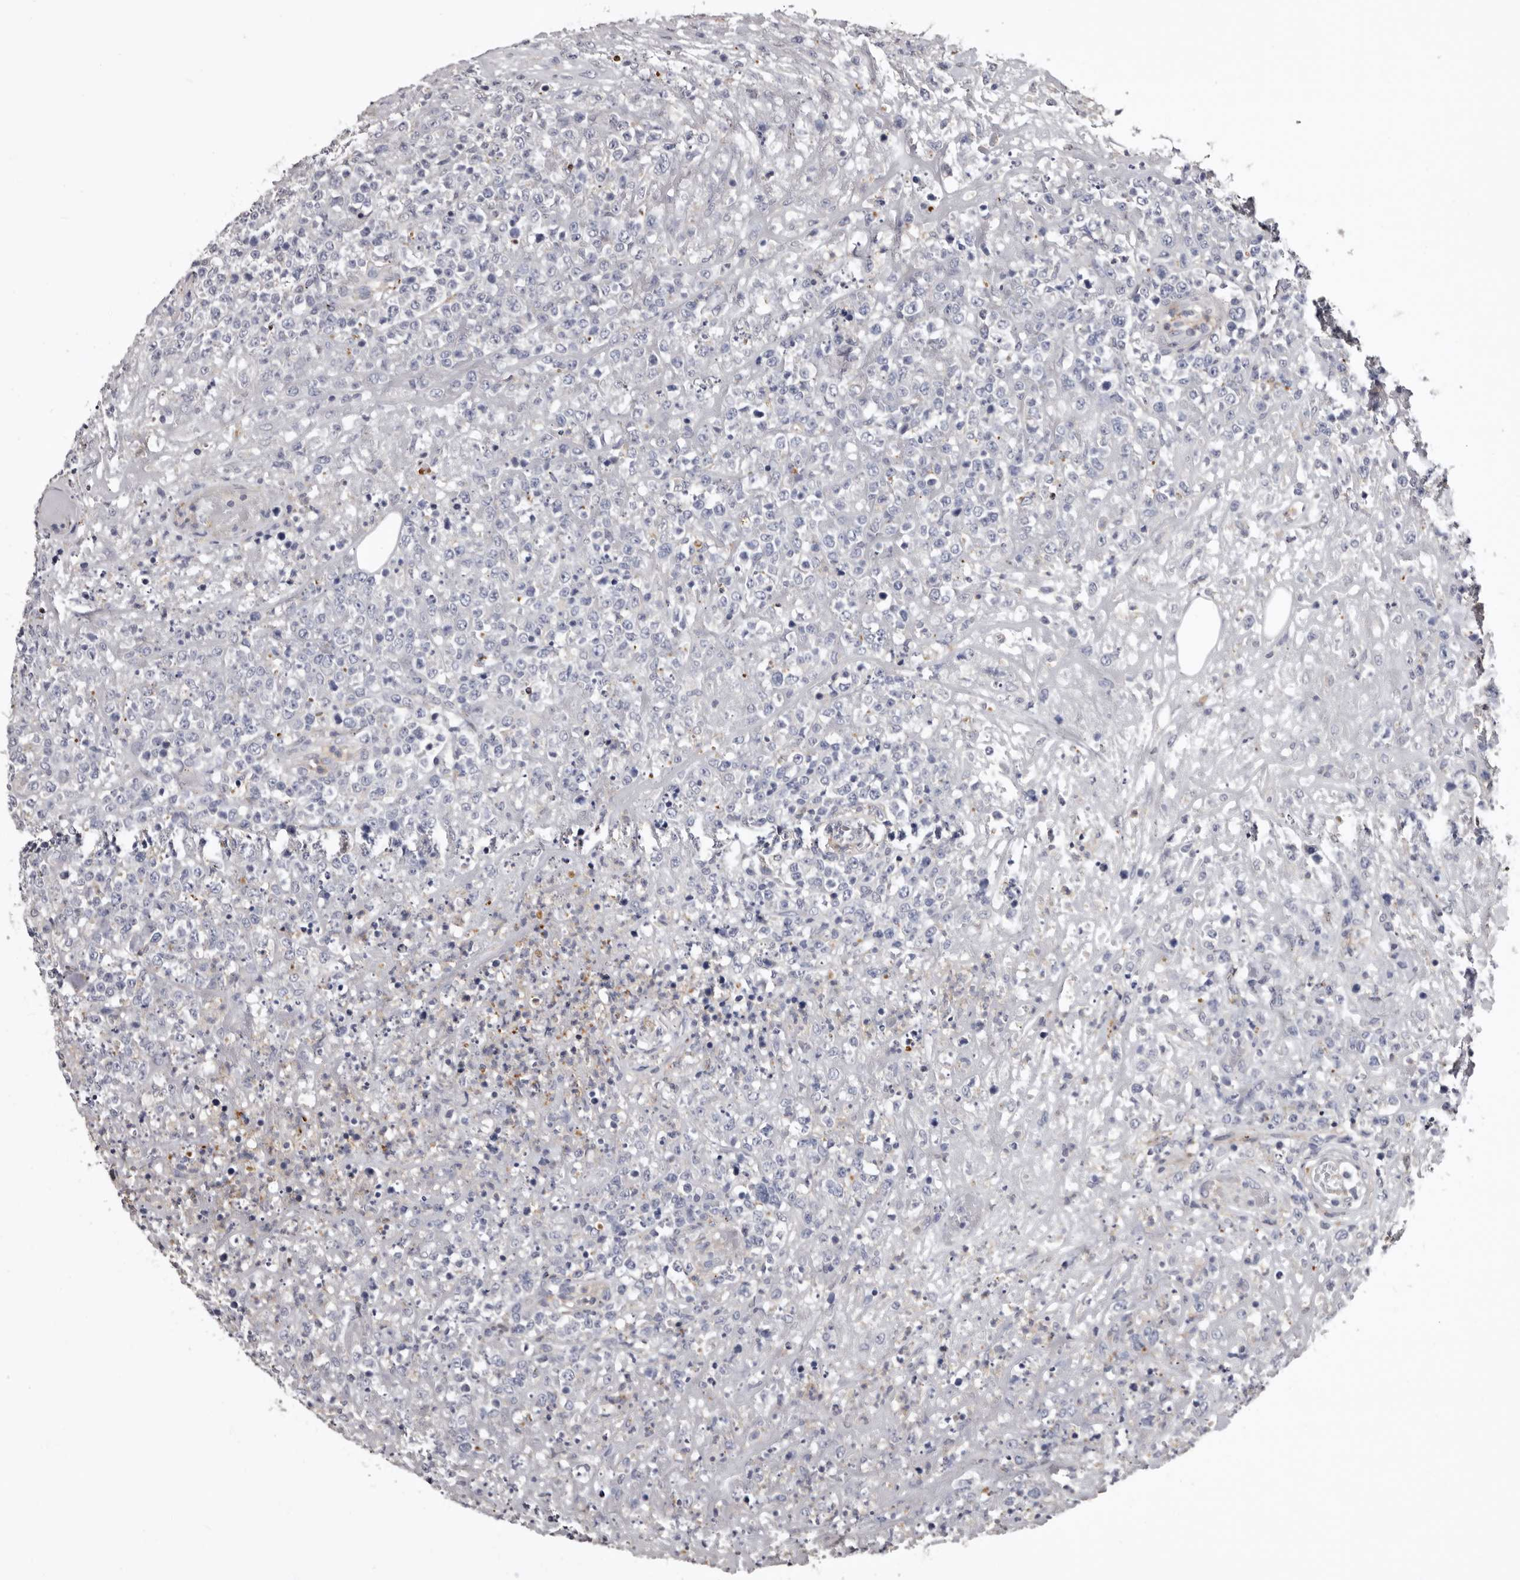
{"staining": {"intensity": "negative", "quantity": "none", "location": "none"}, "tissue": "lymphoma", "cell_type": "Tumor cells", "image_type": "cancer", "snomed": [{"axis": "morphology", "description": "Malignant lymphoma, non-Hodgkin's type, High grade"}, {"axis": "topography", "description": "Colon"}], "caption": "This is a photomicrograph of immunohistochemistry staining of high-grade malignant lymphoma, non-Hodgkin's type, which shows no expression in tumor cells. The staining is performed using DAB brown chromogen with nuclei counter-stained in using hematoxylin.", "gene": "SLC10A4", "patient": {"sex": "female", "age": 53}}